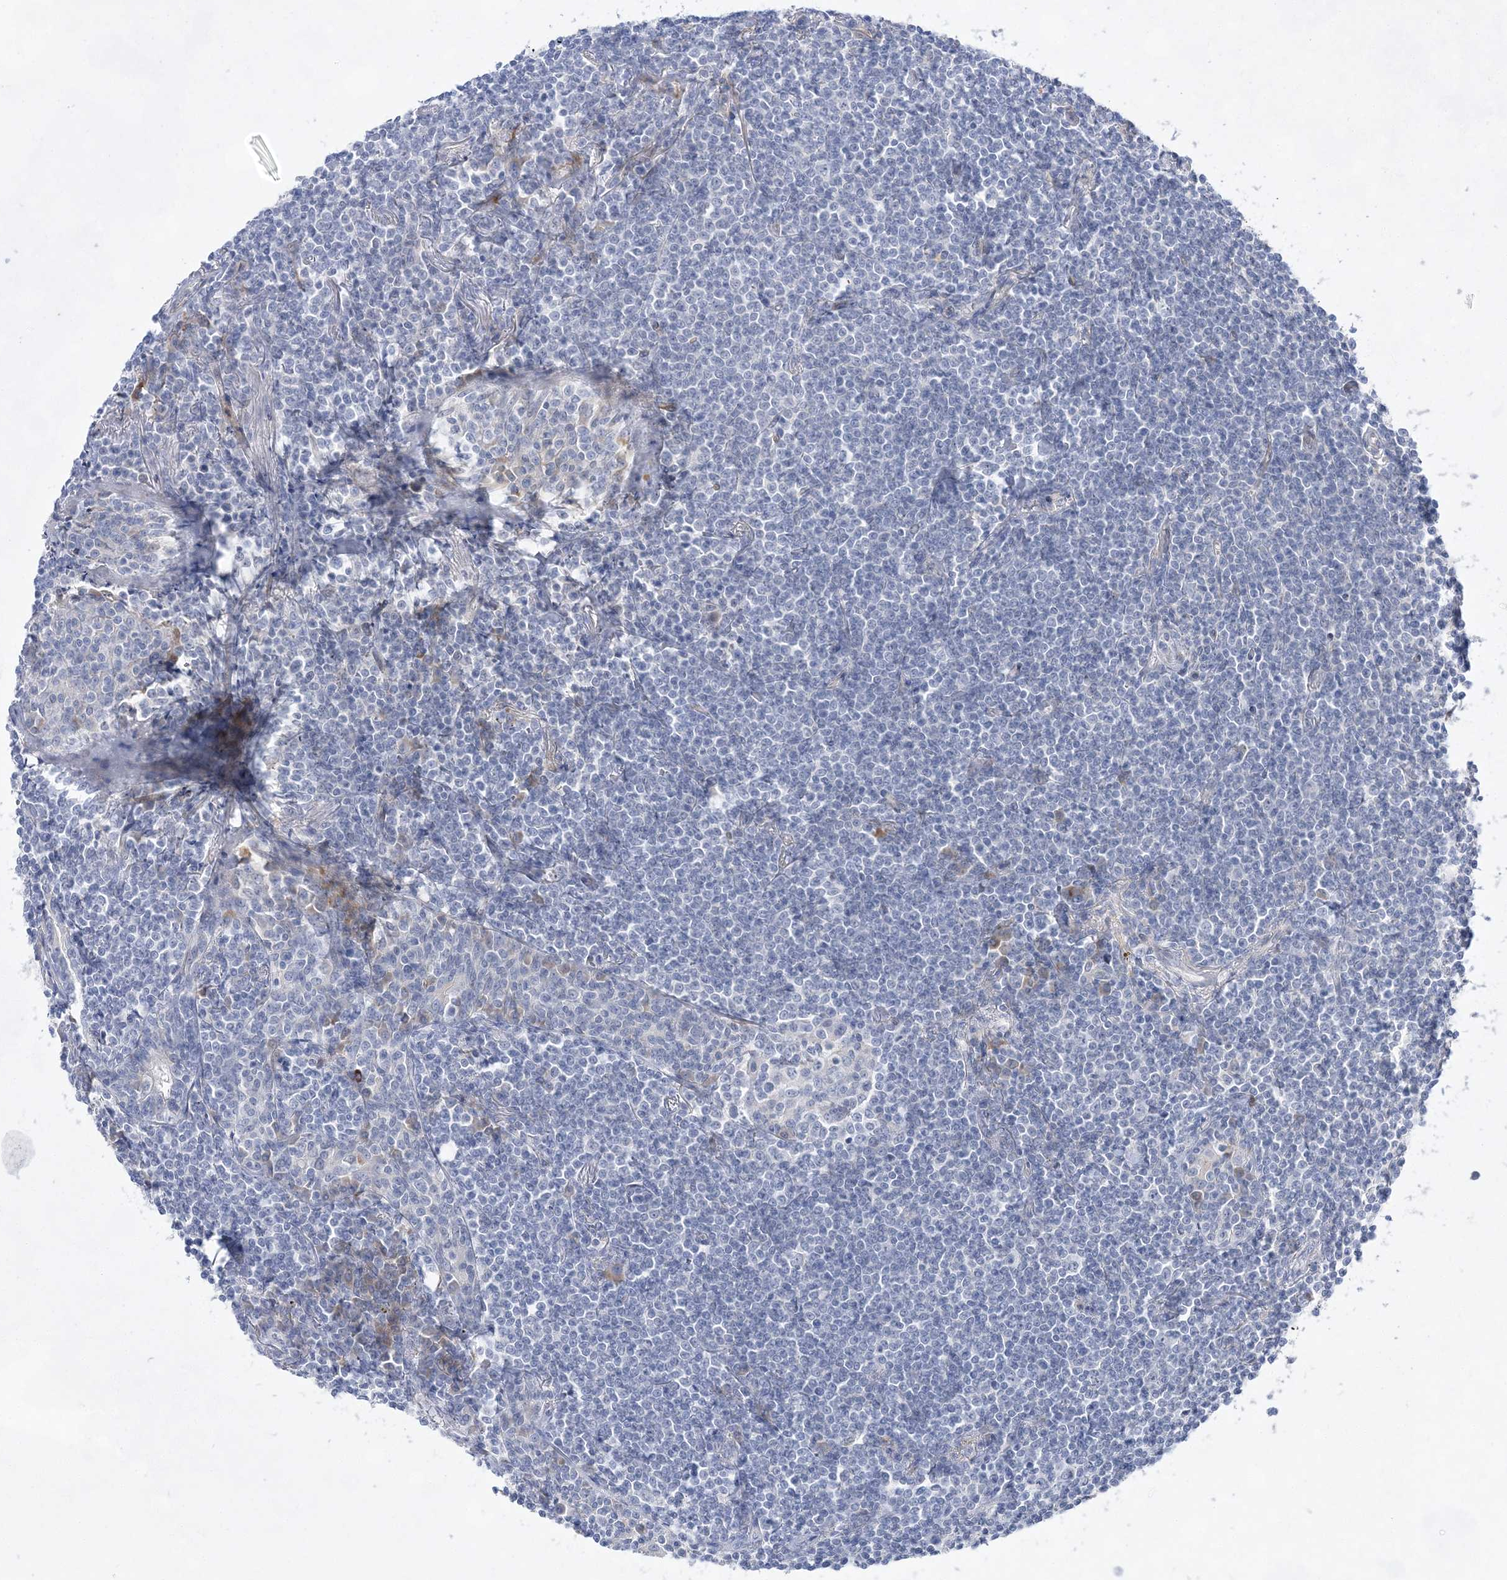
{"staining": {"intensity": "negative", "quantity": "none", "location": "none"}, "tissue": "lymphoma", "cell_type": "Tumor cells", "image_type": "cancer", "snomed": [{"axis": "morphology", "description": "Malignant lymphoma, non-Hodgkin's type, Low grade"}, {"axis": "topography", "description": "Lung"}], "caption": "Immunohistochemistry (IHC) image of neoplastic tissue: human lymphoma stained with DAB exhibits no significant protein positivity in tumor cells. Nuclei are stained in blue.", "gene": "TMEM132B", "patient": {"sex": "female", "age": 71}}